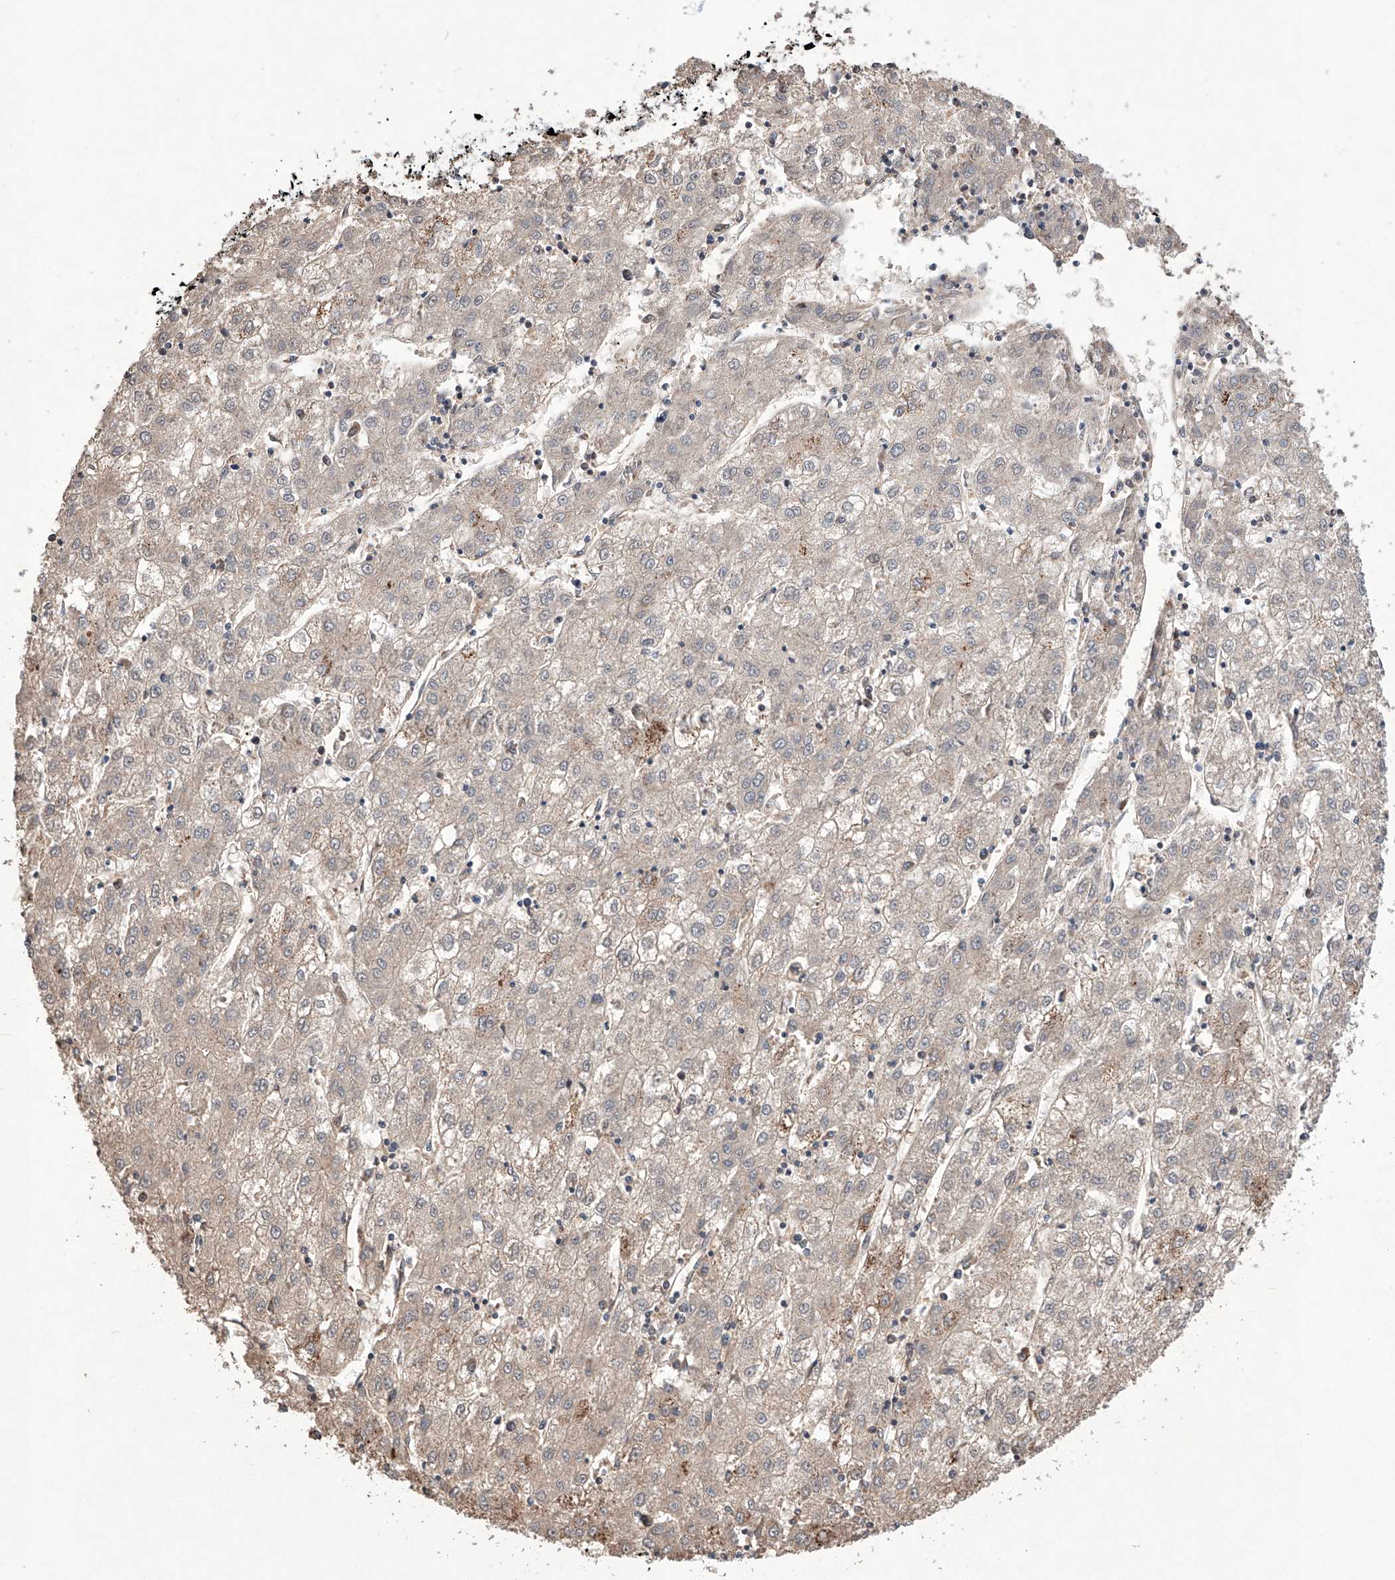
{"staining": {"intensity": "weak", "quantity": "<25%", "location": "cytoplasmic/membranous"}, "tissue": "liver cancer", "cell_type": "Tumor cells", "image_type": "cancer", "snomed": [{"axis": "morphology", "description": "Carcinoma, Hepatocellular, NOS"}, {"axis": "topography", "description": "Liver"}], "caption": "This is an IHC histopathology image of liver cancer (hepatocellular carcinoma). There is no staining in tumor cells.", "gene": "NRROS", "patient": {"sex": "male", "age": 72}}